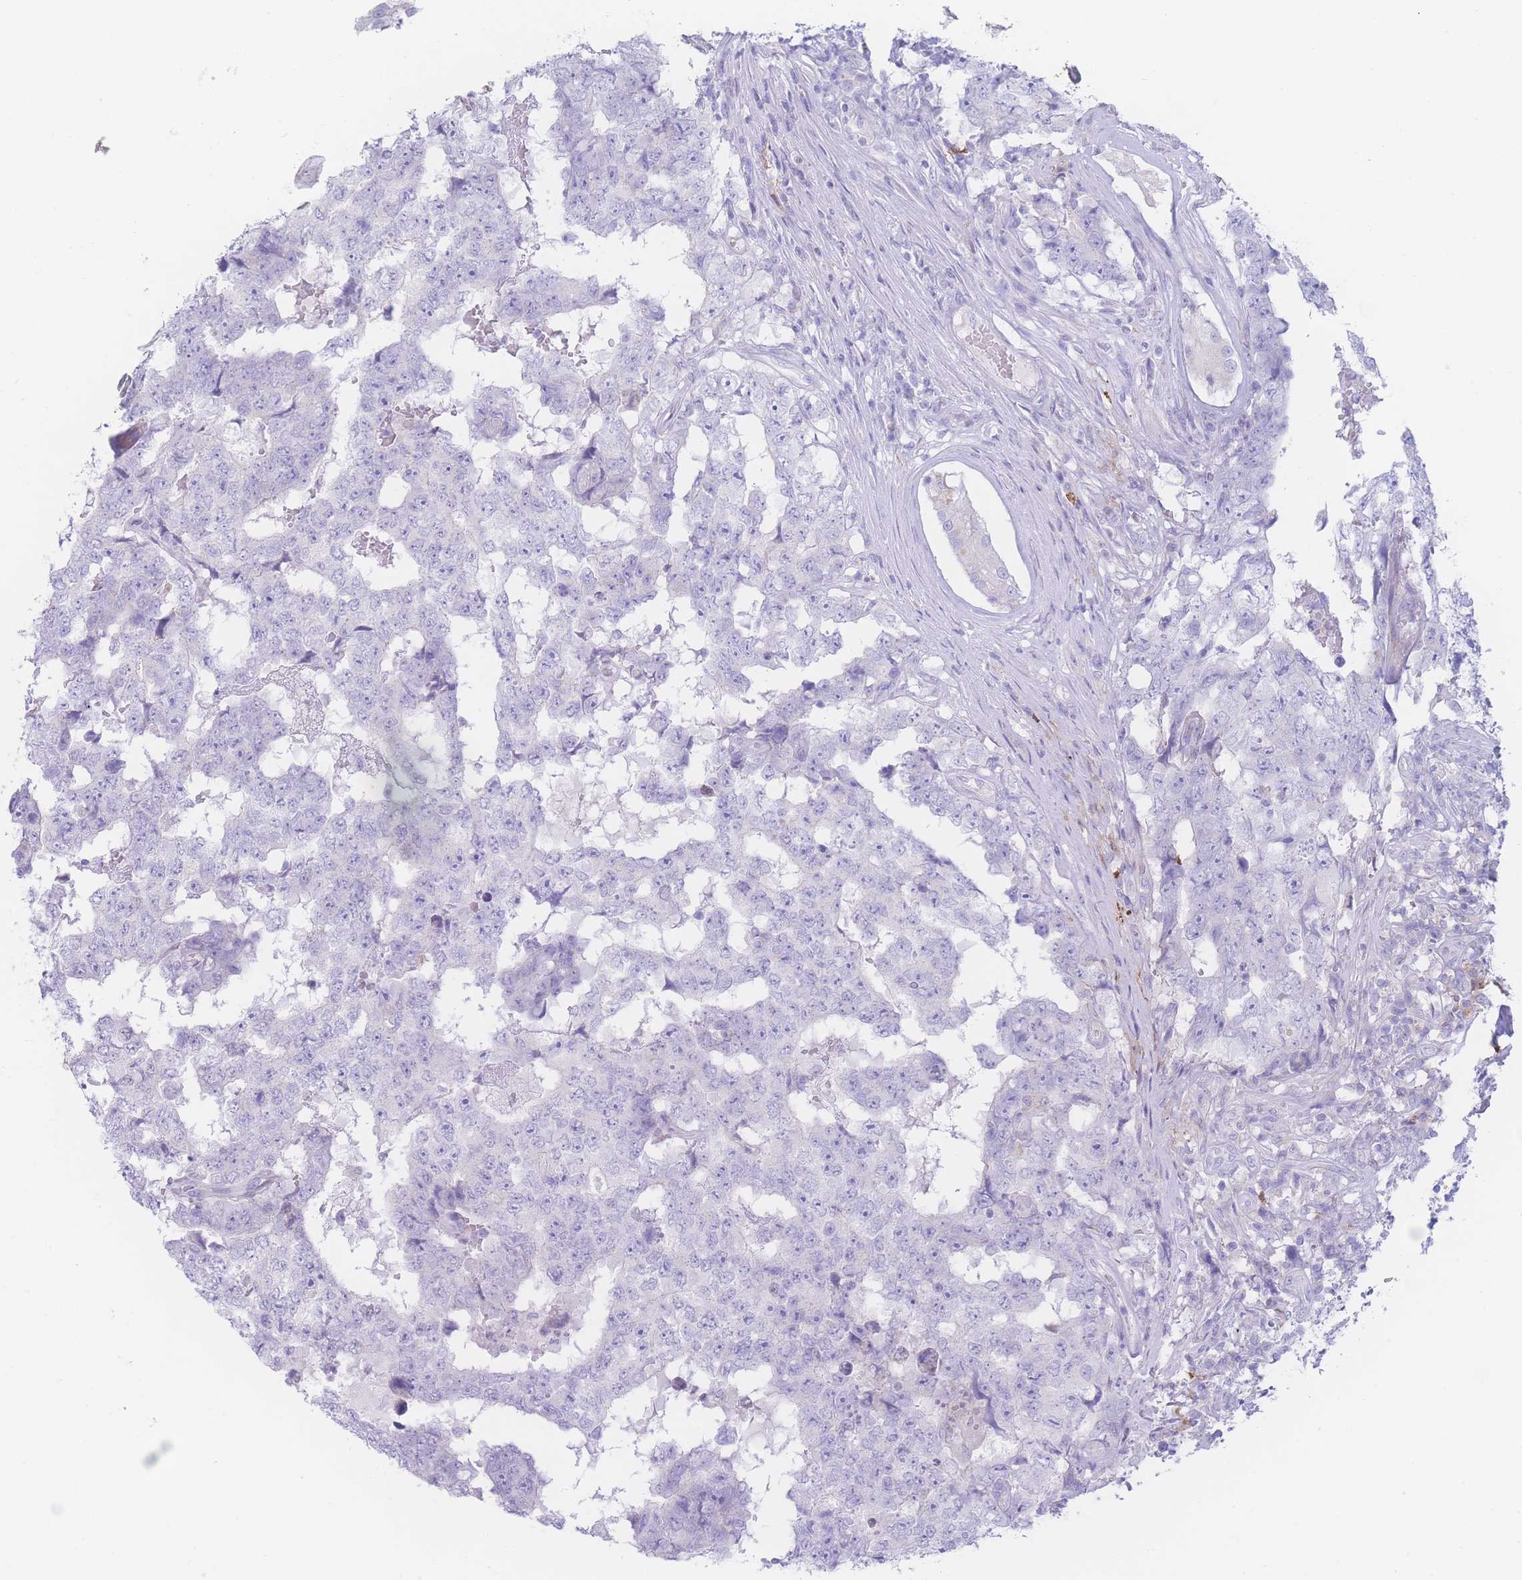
{"staining": {"intensity": "negative", "quantity": "none", "location": "none"}, "tissue": "testis cancer", "cell_type": "Tumor cells", "image_type": "cancer", "snomed": [{"axis": "morphology", "description": "Carcinoma, Embryonal, NOS"}, {"axis": "topography", "description": "Testis"}], "caption": "Embryonal carcinoma (testis) stained for a protein using immunohistochemistry reveals no staining tumor cells.", "gene": "NBEAL1", "patient": {"sex": "male", "age": 25}}